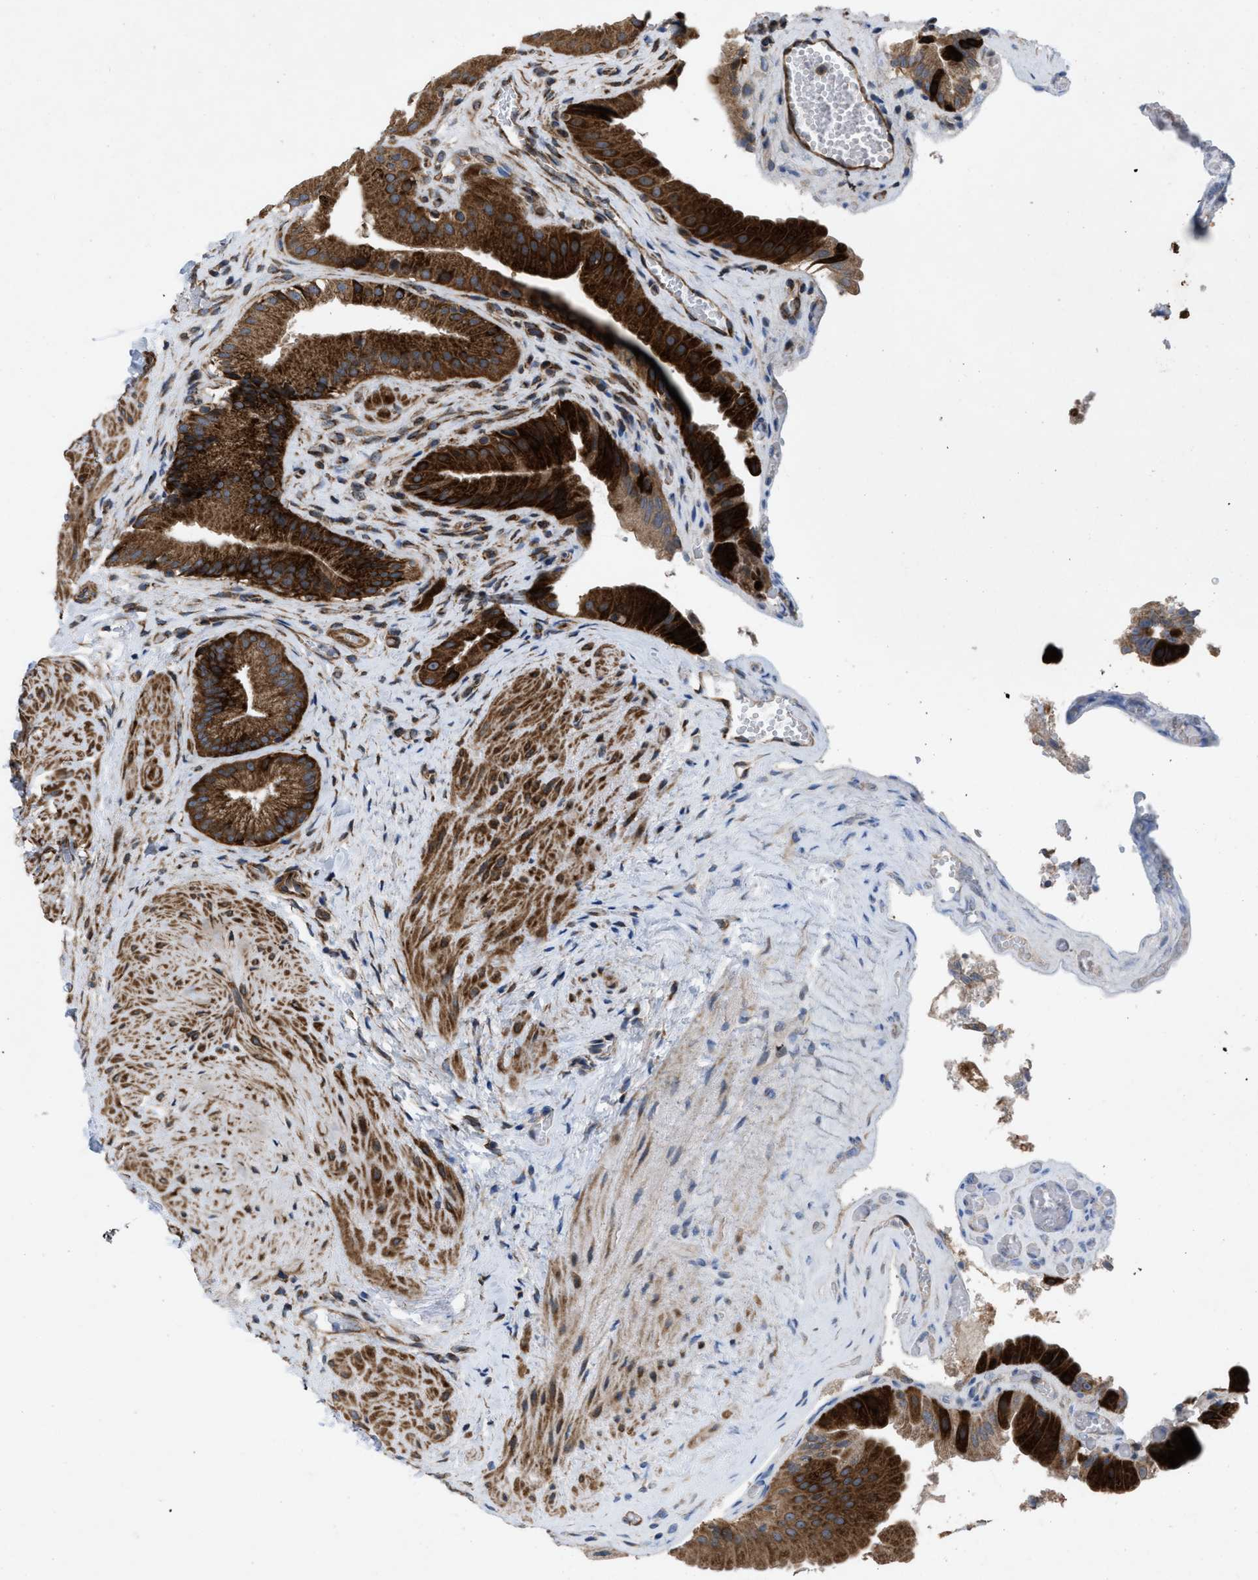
{"staining": {"intensity": "strong", "quantity": ">75%", "location": "cytoplasmic/membranous"}, "tissue": "gallbladder", "cell_type": "Glandular cells", "image_type": "normal", "snomed": [{"axis": "morphology", "description": "Normal tissue, NOS"}, {"axis": "topography", "description": "Gallbladder"}], "caption": "Protein expression analysis of normal human gallbladder reveals strong cytoplasmic/membranous staining in approximately >75% of glandular cells. (Brightfield microscopy of DAB IHC at high magnification).", "gene": "PER3", "patient": {"sex": "male", "age": 49}}